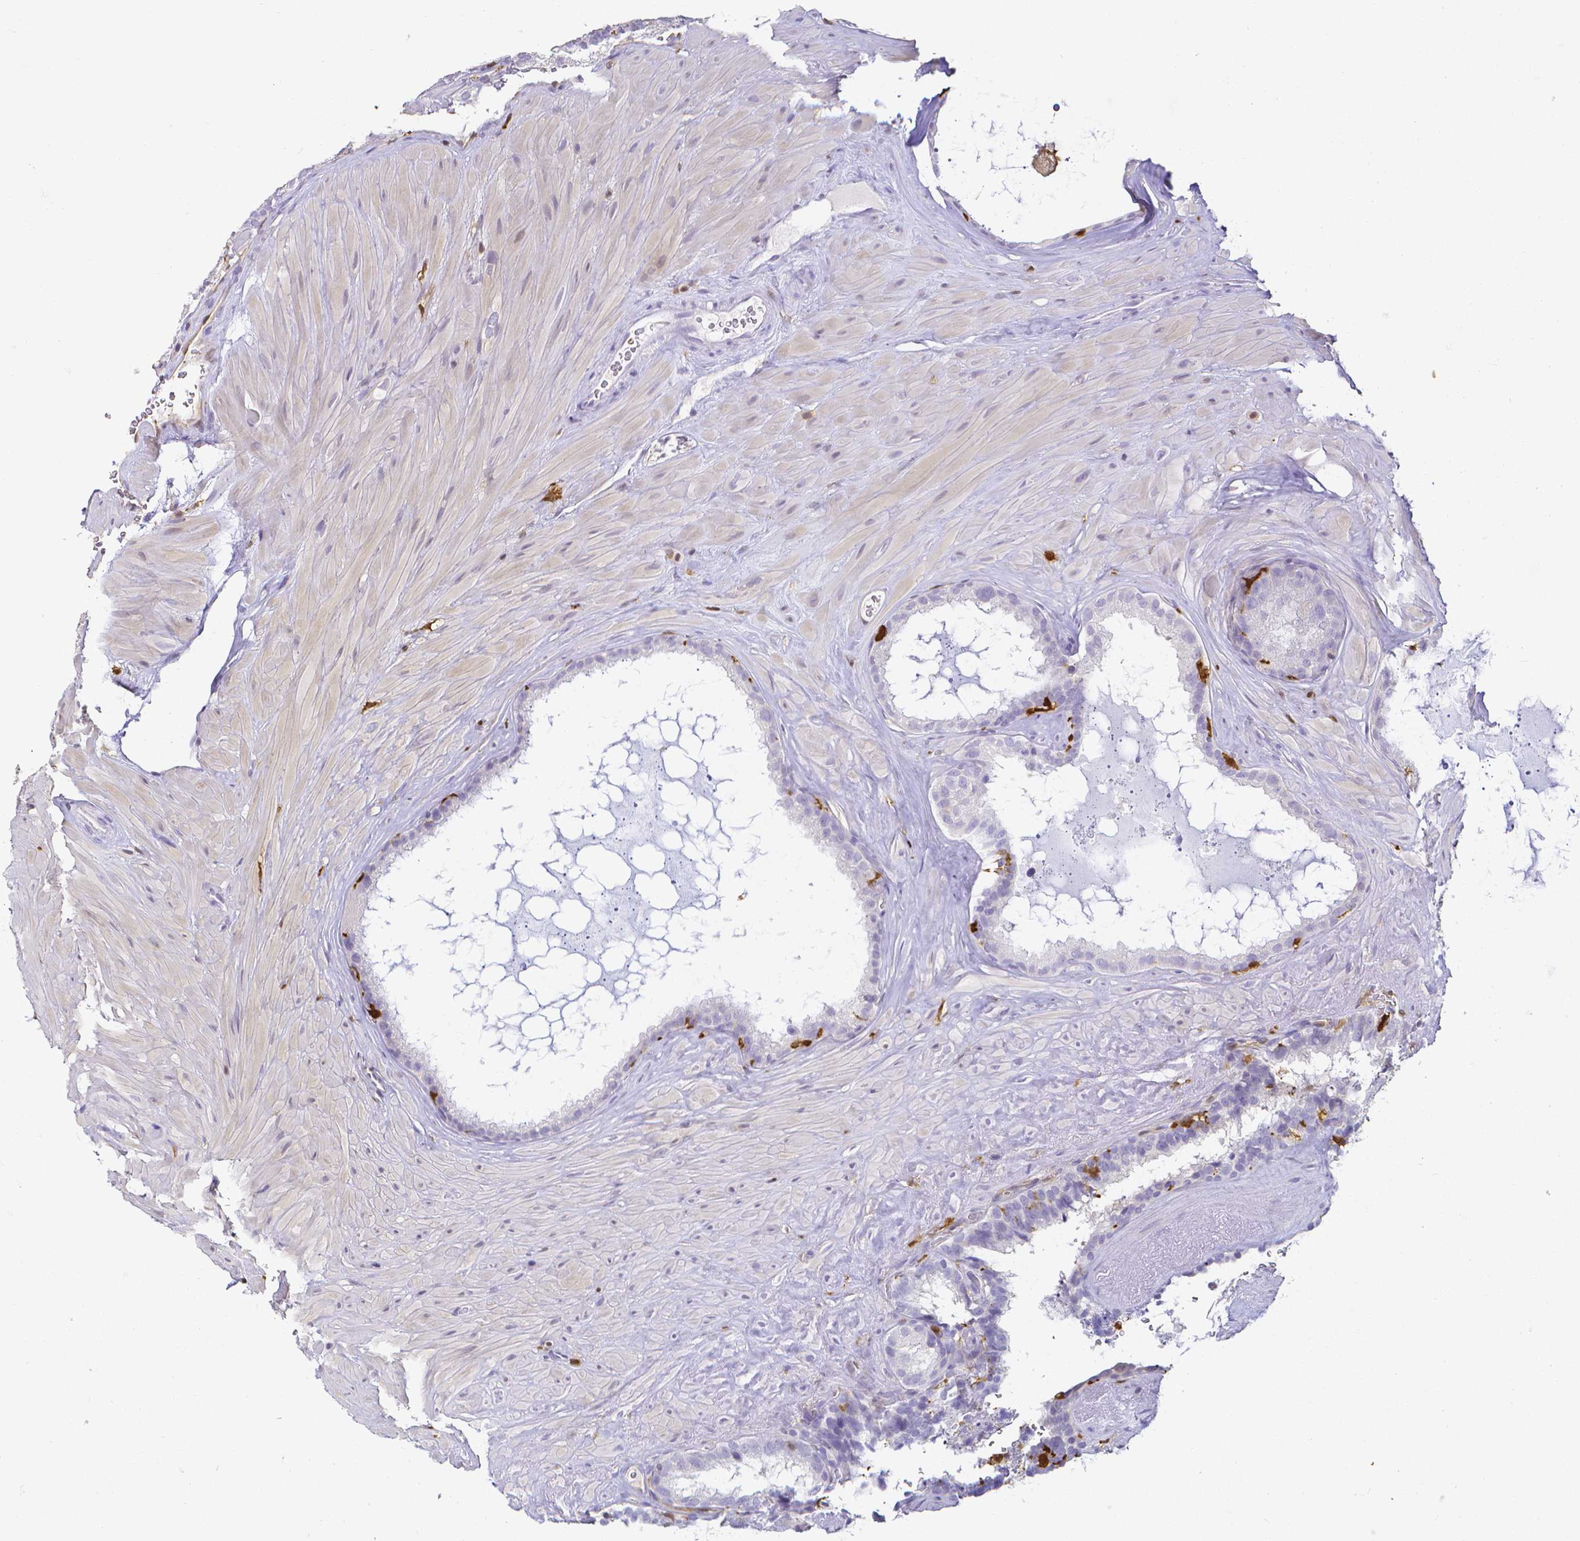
{"staining": {"intensity": "negative", "quantity": "none", "location": "none"}, "tissue": "seminal vesicle", "cell_type": "Glandular cells", "image_type": "normal", "snomed": [{"axis": "morphology", "description": "Normal tissue, NOS"}, {"axis": "topography", "description": "Seminal veicle"}], "caption": "DAB immunohistochemical staining of normal seminal vesicle displays no significant expression in glandular cells. Nuclei are stained in blue.", "gene": "COTL1", "patient": {"sex": "male", "age": 60}}